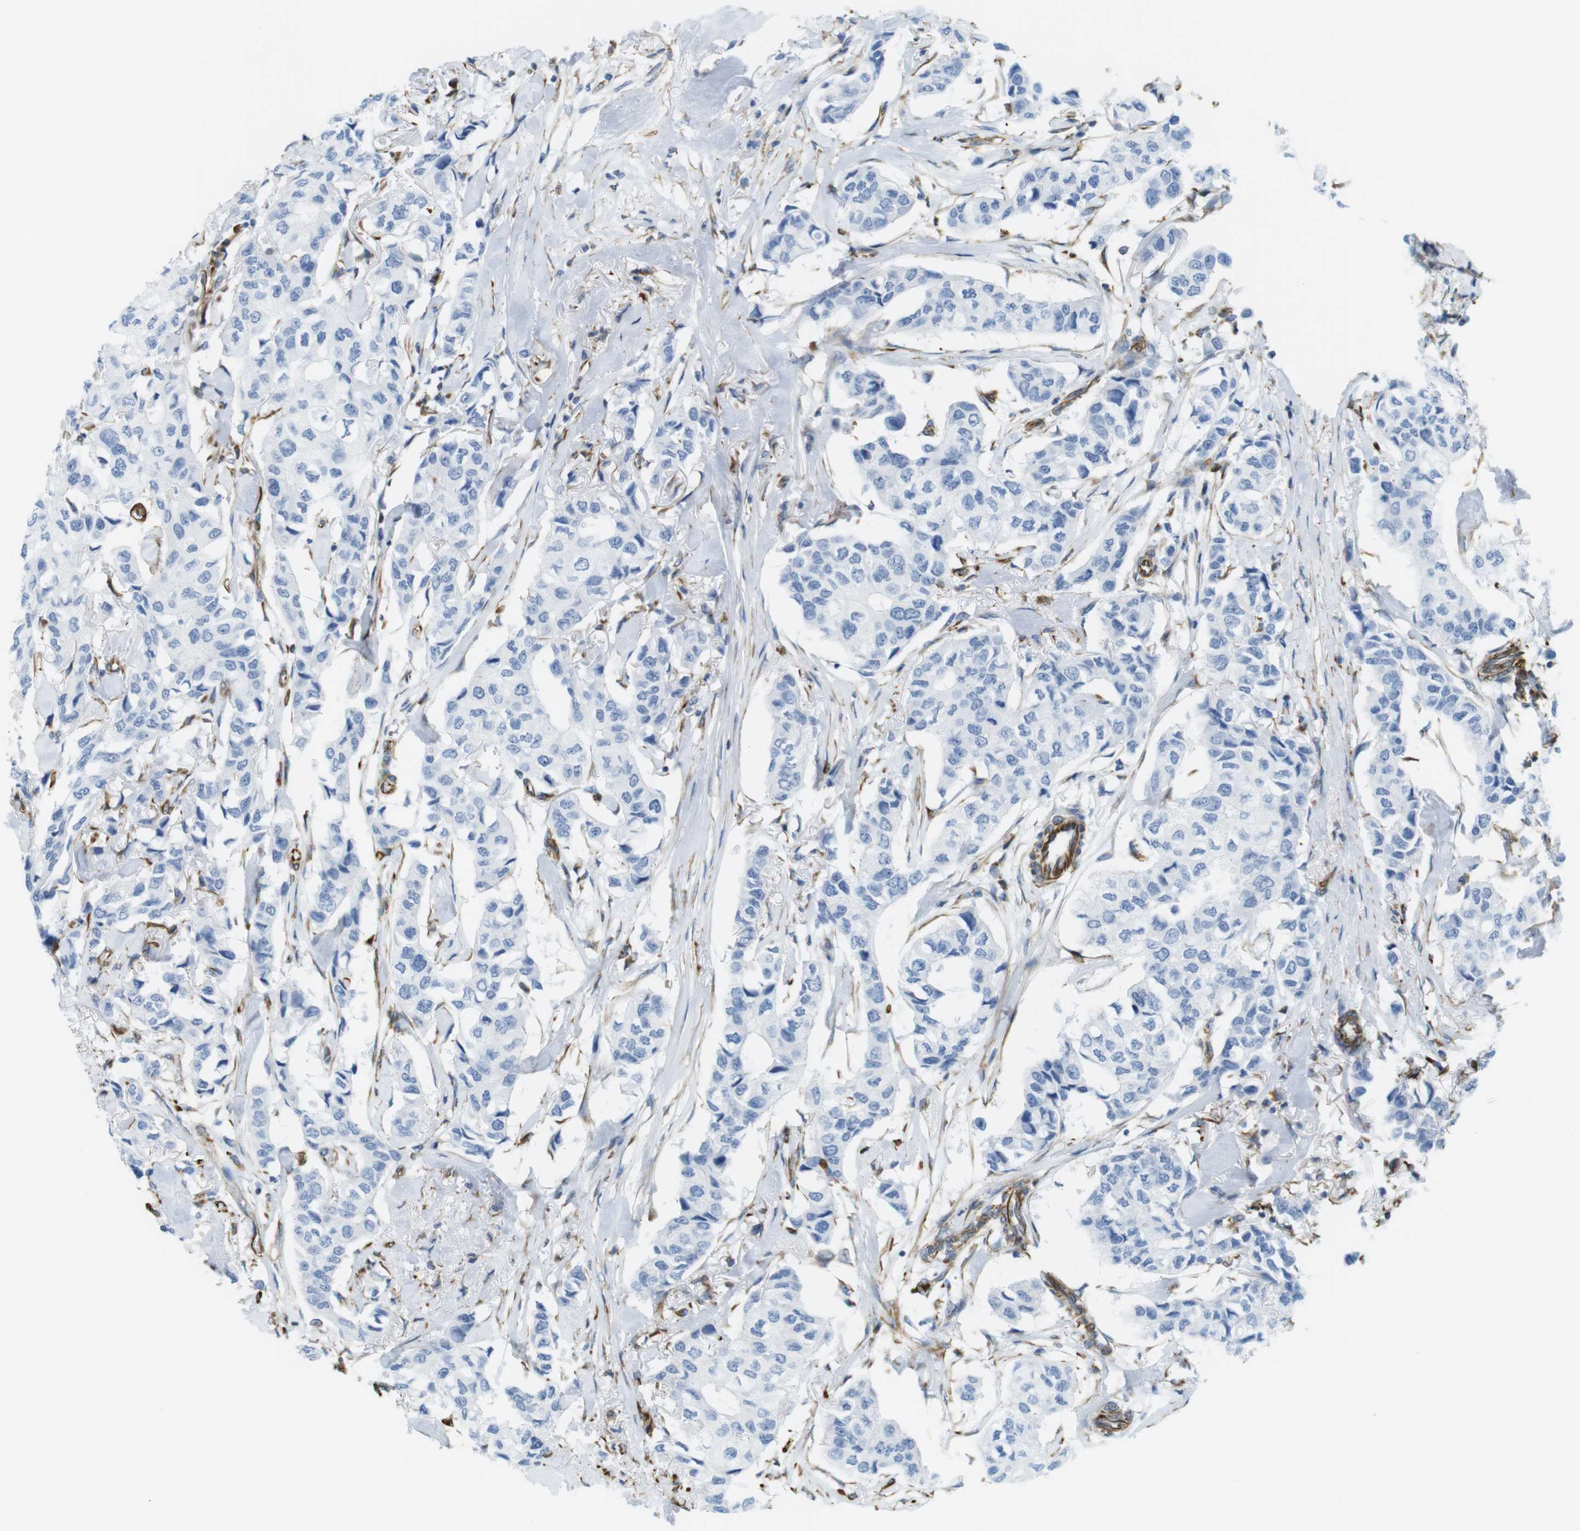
{"staining": {"intensity": "negative", "quantity": "none", "location": "none"}, "tissue": "breast cancer", "cell_type": "Tumor cells", "image_type": "cancer", "snomed": [{"axis": "morphology", "description": "Duct carcinoma"}, {"axis": "topography", "description": "Breast"}], "caption": "This is an immunohistochemistry photomicrograph of human breast cancer (infiltrating ductal carcinoma). There is no positivity in tumor cells.", "gene": "MS4A10", "patient": {"sex": "female", "age": 80}}